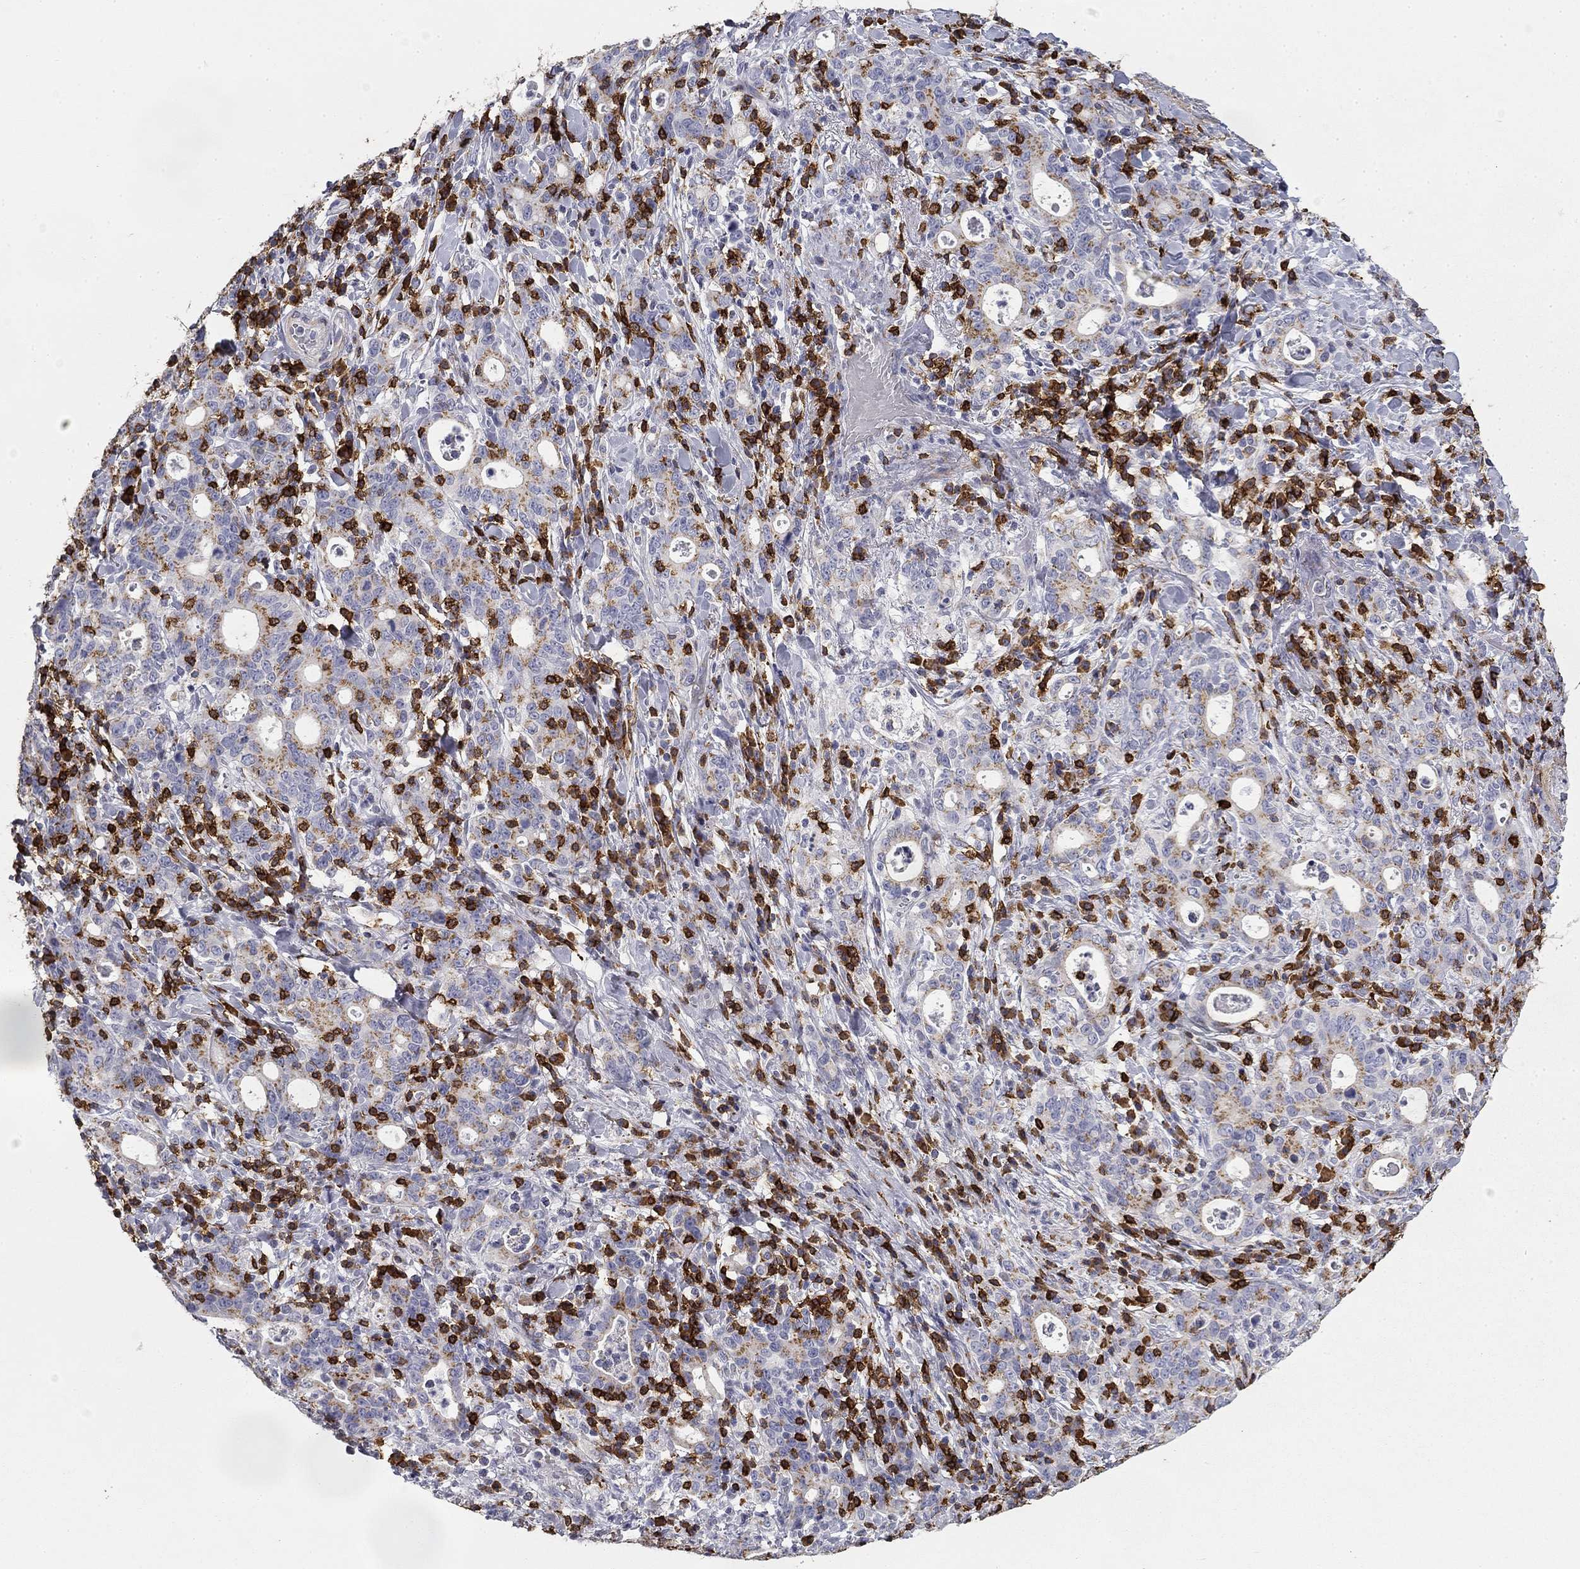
{"staining": {"intensity": "strong", "quantity": "<25%", "location": "cytoplasmic/membranous"}, "tissue": "stomach cancer", "cell_type": "Tumor cells", "image_type": "cancer", "snomed": [{"axis": "morphology", "description": "Adenocarcinoma, NOS"}, {"axis": "topography", "description": "Stomach"}], "caption": "Adenocarcinoma (stomach) tissue shows strong cytoplasmic/membranous expression in approximately <25% of tumor cells", "gene": "TRAT1", "patient": {"sex": "male", "age": 79}}